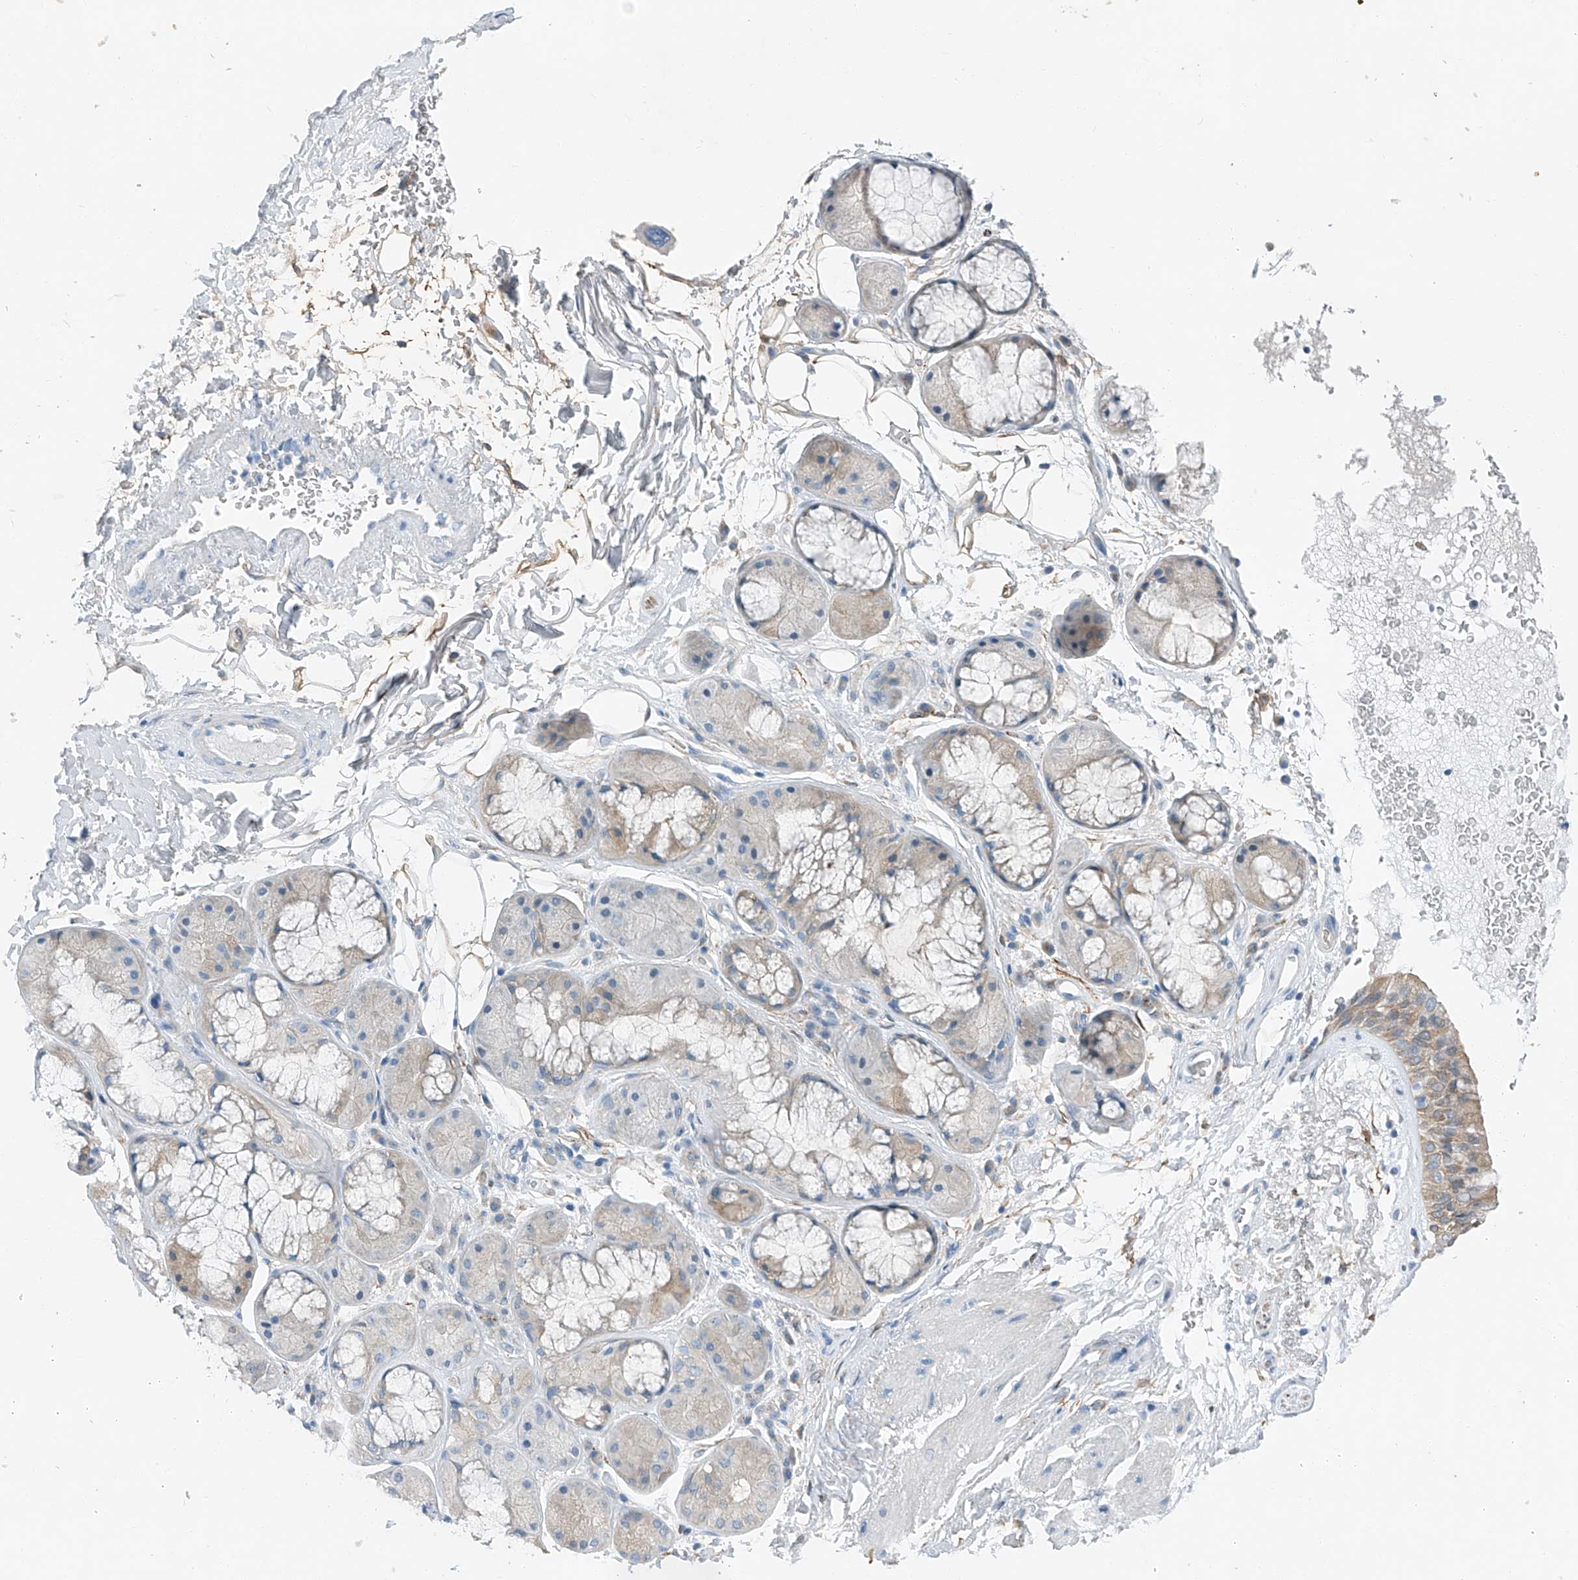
{"staining": {"intensity": "weak", "quantity": "25%-75%", "location": "cytoplasmic/membranous"}, "tissue": "bronchus", "cell_type": "Respiratory epithelial cells", "image_type": "normal", "snomed": [{"axis": "morphology", "description": "Normal tissue, NOS"}, {"axis": "morphology", "description": "Squamous cell carcinoma, NOS"}, {"axis": "topography", "description": "Lymph node"}, {"axis": "topography", "description": "Bronchus"}, {"axis": "topography", "description": "Lung"}], "caption": "Immunohistochemical staining of unremarkable bronchus demonstrates low levels of weak cytoplasmic/membranous positivity in about 25%-75% of respiratory epithelial cells.", "gene": "MDGA1", "patient": {"sex": "male", "age": 66}}